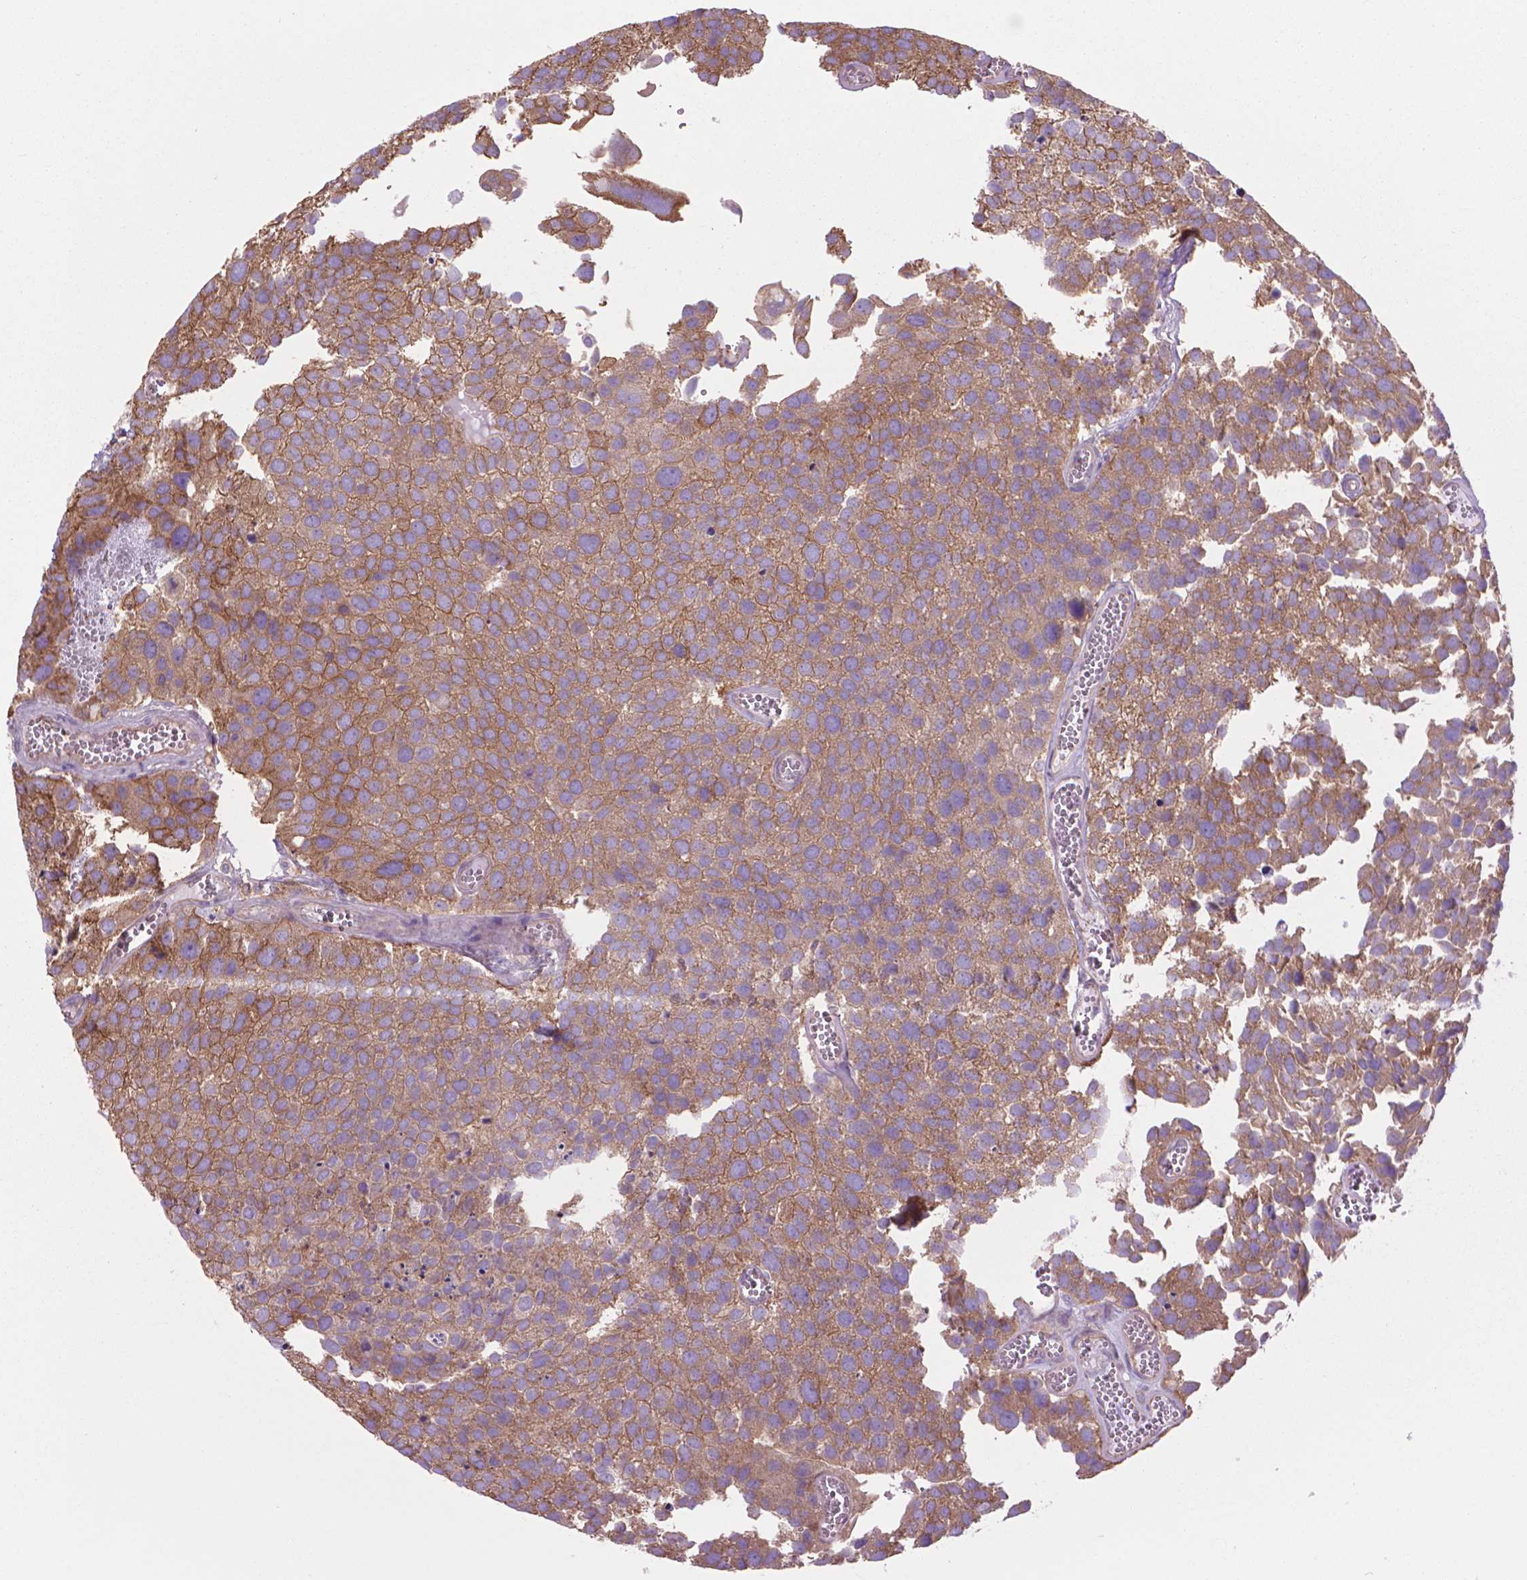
{"staining": {"intensity": "weak", "quantity": ">75%", "location": "cytoplasmic/membranous"}, "tissue": "urothelial cancer", "cell_type": "Tumor cells", "image_type": "cancer", "snomed": [{"axis": "morphology", "description": "Urothelial carcinoma, Low grade"}, {"axis": "topography", "description": "Urinary bladder"}], "caption": "Immunohistochemistry (DAB) staining of low-grade urothelial carcinoma exhibits weak cytoplasmic/membranous protein positivity in approximately >75% of tumor cells. The staining was performed using DAB to visualize the protein expression in brown, while the nuclei were stained in blue with hematoxylin (Magnification: 20x).", "gene": "CORO1B", "patient": {"sex": "female", "age": 69}}